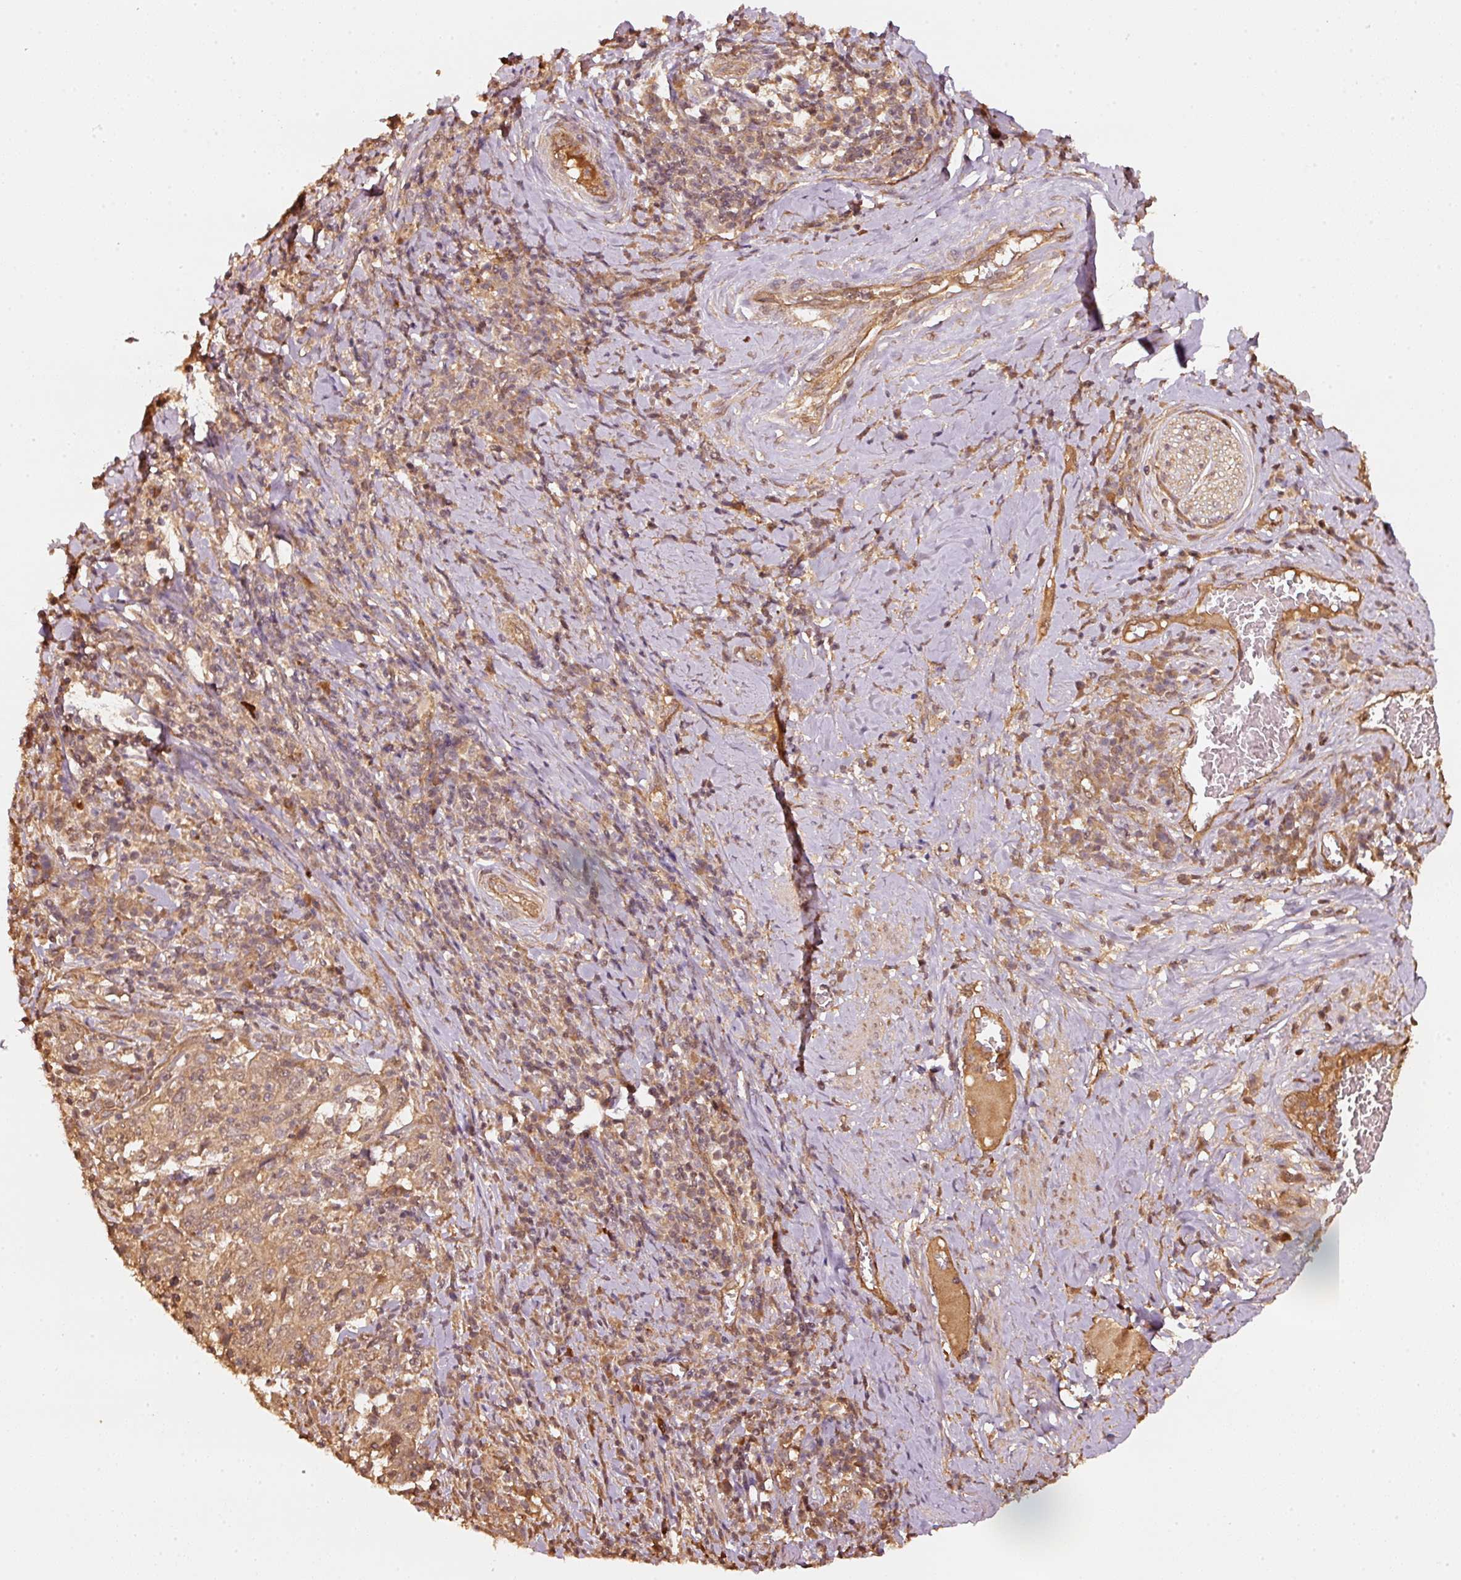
{"staining": {"intensity": "moderate", "quantity": ">75%", "location": "cytoplasmic/membranous"}, "tissue": "cervical cancer", "cell_type": "Tumor cells", "image_type": "cancer", "snomed": [{"axis": "morphology", "description": "Squamous cell carcinoma, NOS"}, {"axis": "topography", "description": "Cervix"}], "caption": "Protein expression analysis of cervical cancer demonstrates moderate cytoplasmic/membranous expression in approximately >75% of tumor cells.", "gene": "STAU1", "patient": {"sex": "female", "age": 46}}